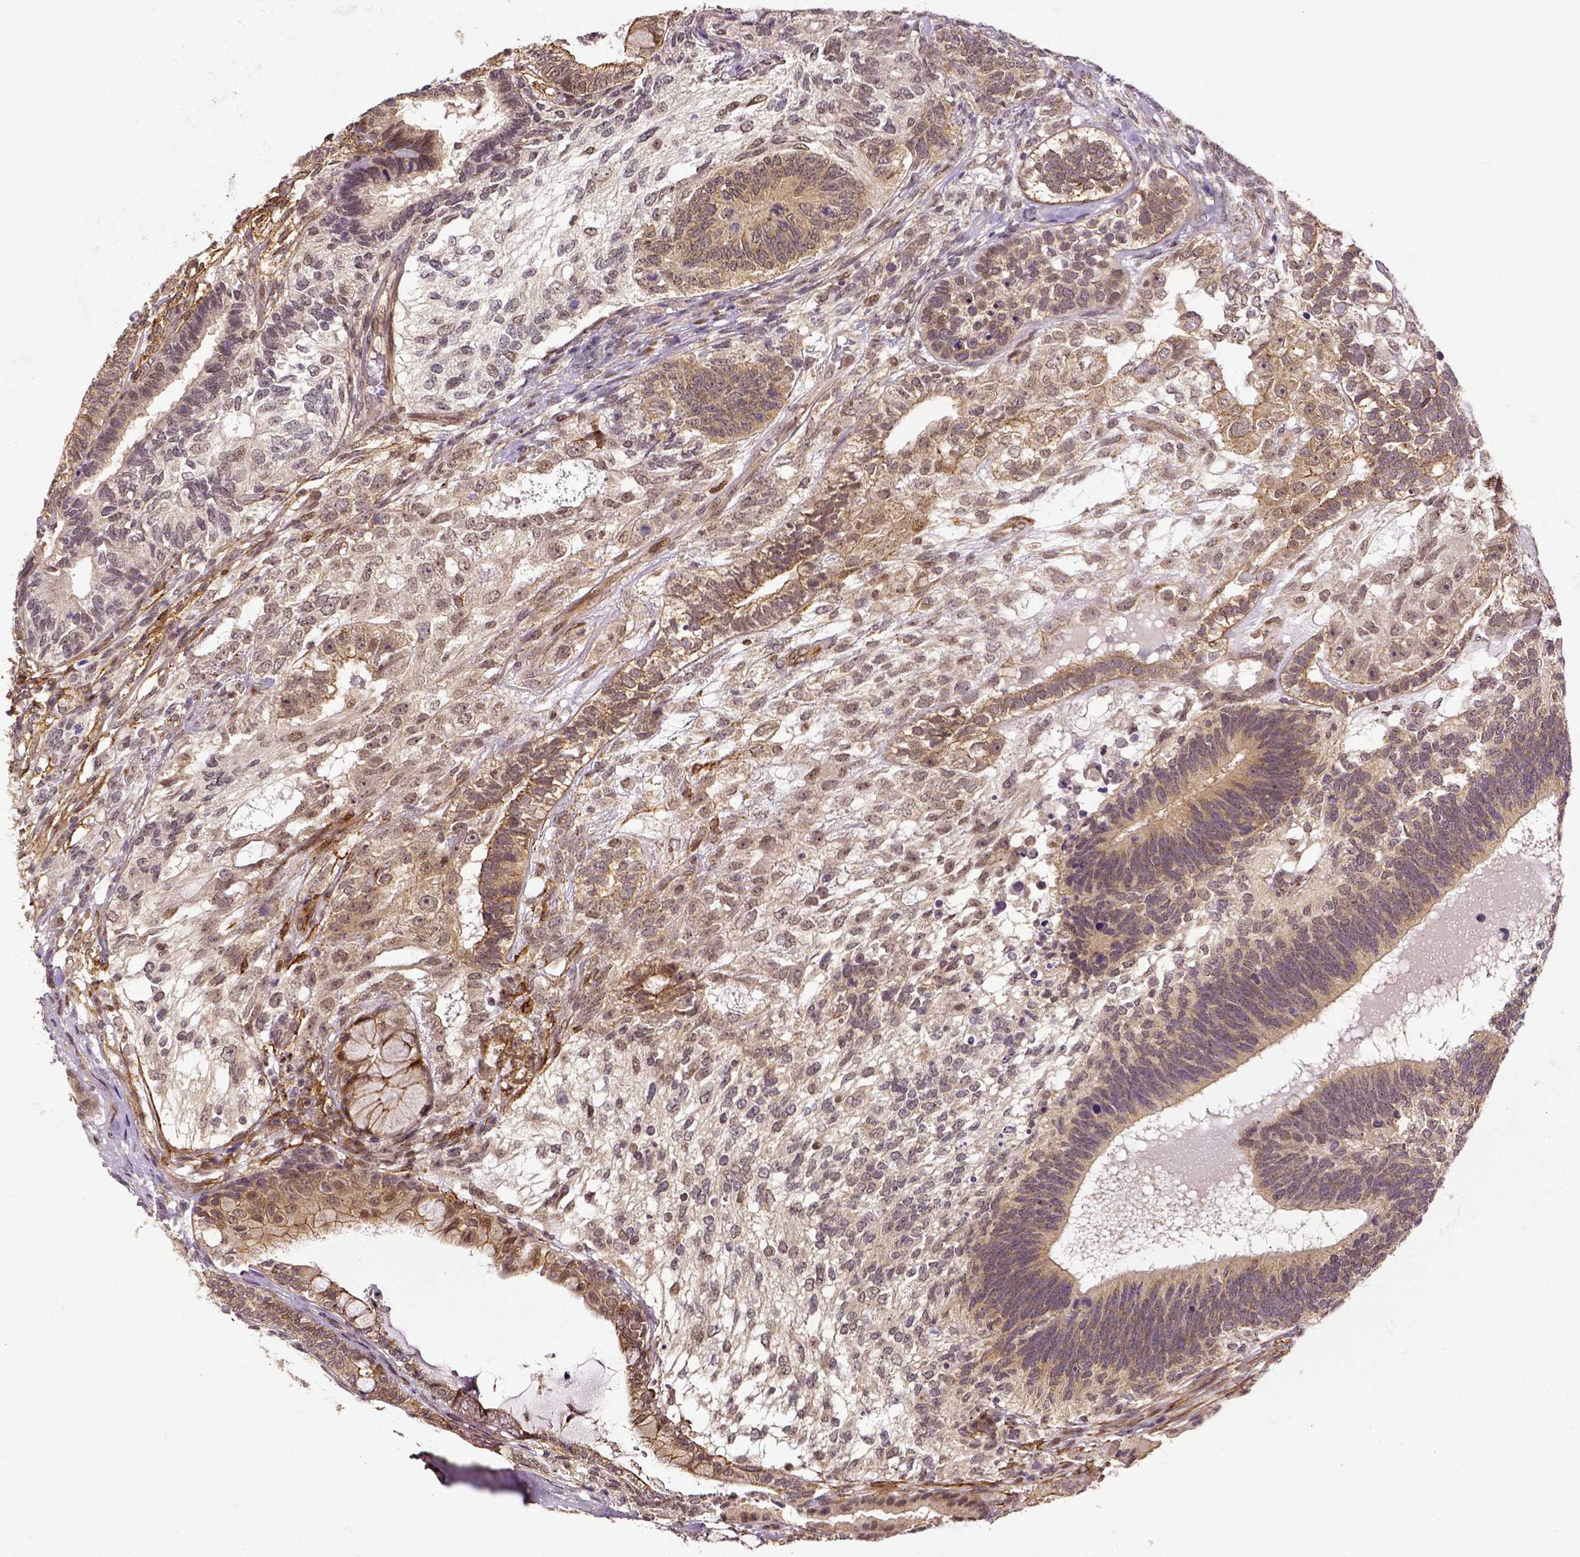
{"staining": {"intensity": "moderate", "quantity": ">75%", "location": "cytoplasmic/membranous"}, "tissue": "testis cancer", "cell_type": "Tumor cells", "image_type": "cancer", "snomed": [{"axis": "morphology", "description": "Seminoma, NOS"}, {"axis": "morphology", "description": "Carcinoma, Embryonal, NOS"}, {"axis": "topography", "description": "Testis"}], "caption": "Testis embryonal carcinoma stained for a protein reveals moderate cytoplasmic/membranous positivity in tumor cells.", "gene": "DICER1", "patient": {"sex": "male", "age": 41}}